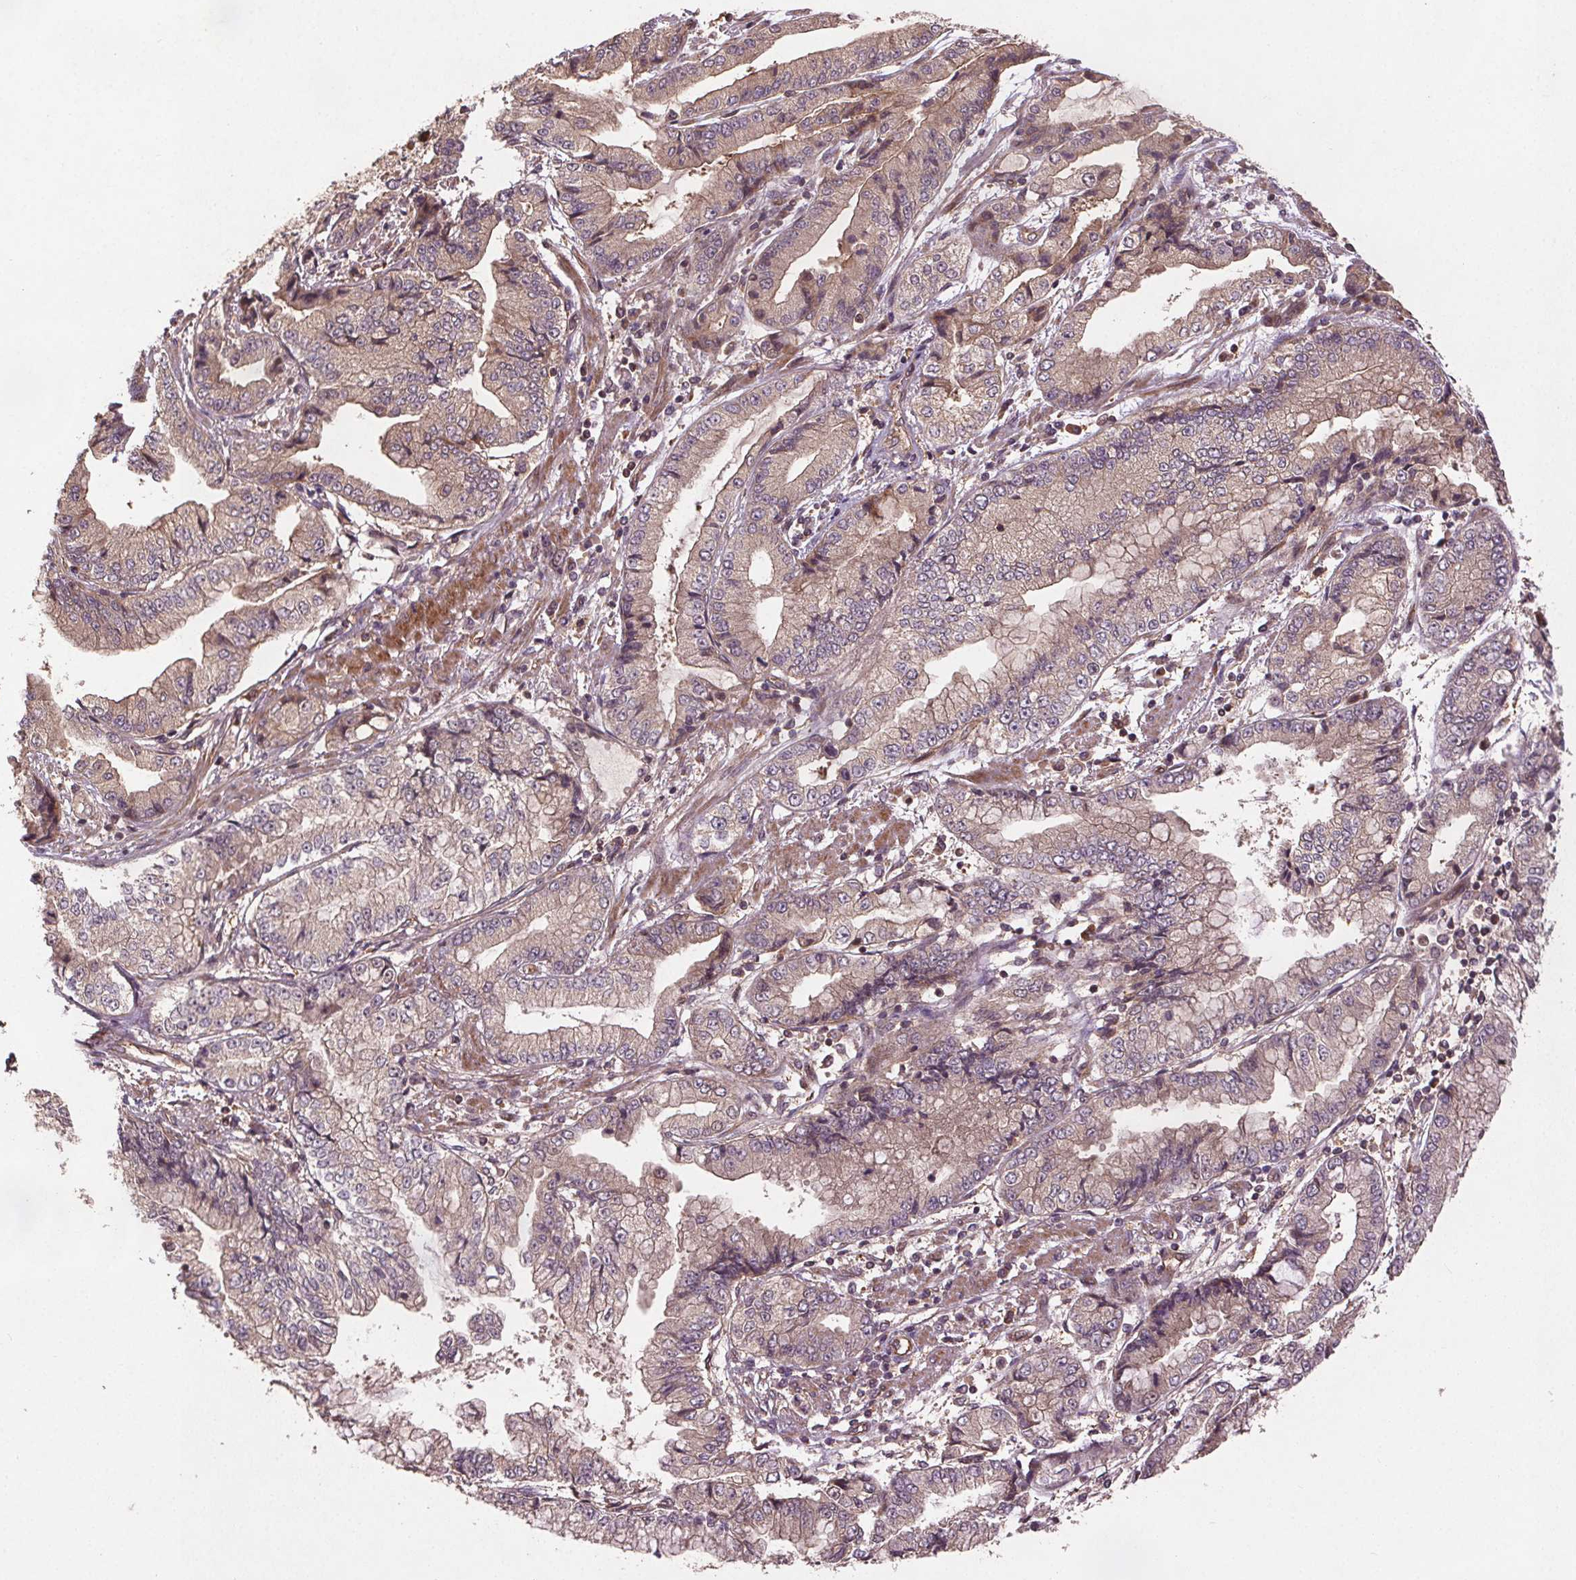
{"staining": {"intensity": "weak", "quantity": ">75%", "location": "cytoplasmic/membranous"}, "tissue": "stomach cancer", "cell_type": "Tumor cells", "image_type": "cancer", "snomed": [{"axis": "morphology", "description": "Adenocarcinoma, NOS"}, {"axis": "topography", "description": "Stomach, upper"}], "caption": "A brown stain shows weak cytoplasmic/membranous expression of a protein in human stomach cancer (adenocarcinoma) tumor cells.", "gene": "SEC14L2", "patient": {"sex": "female", "age": 74}}